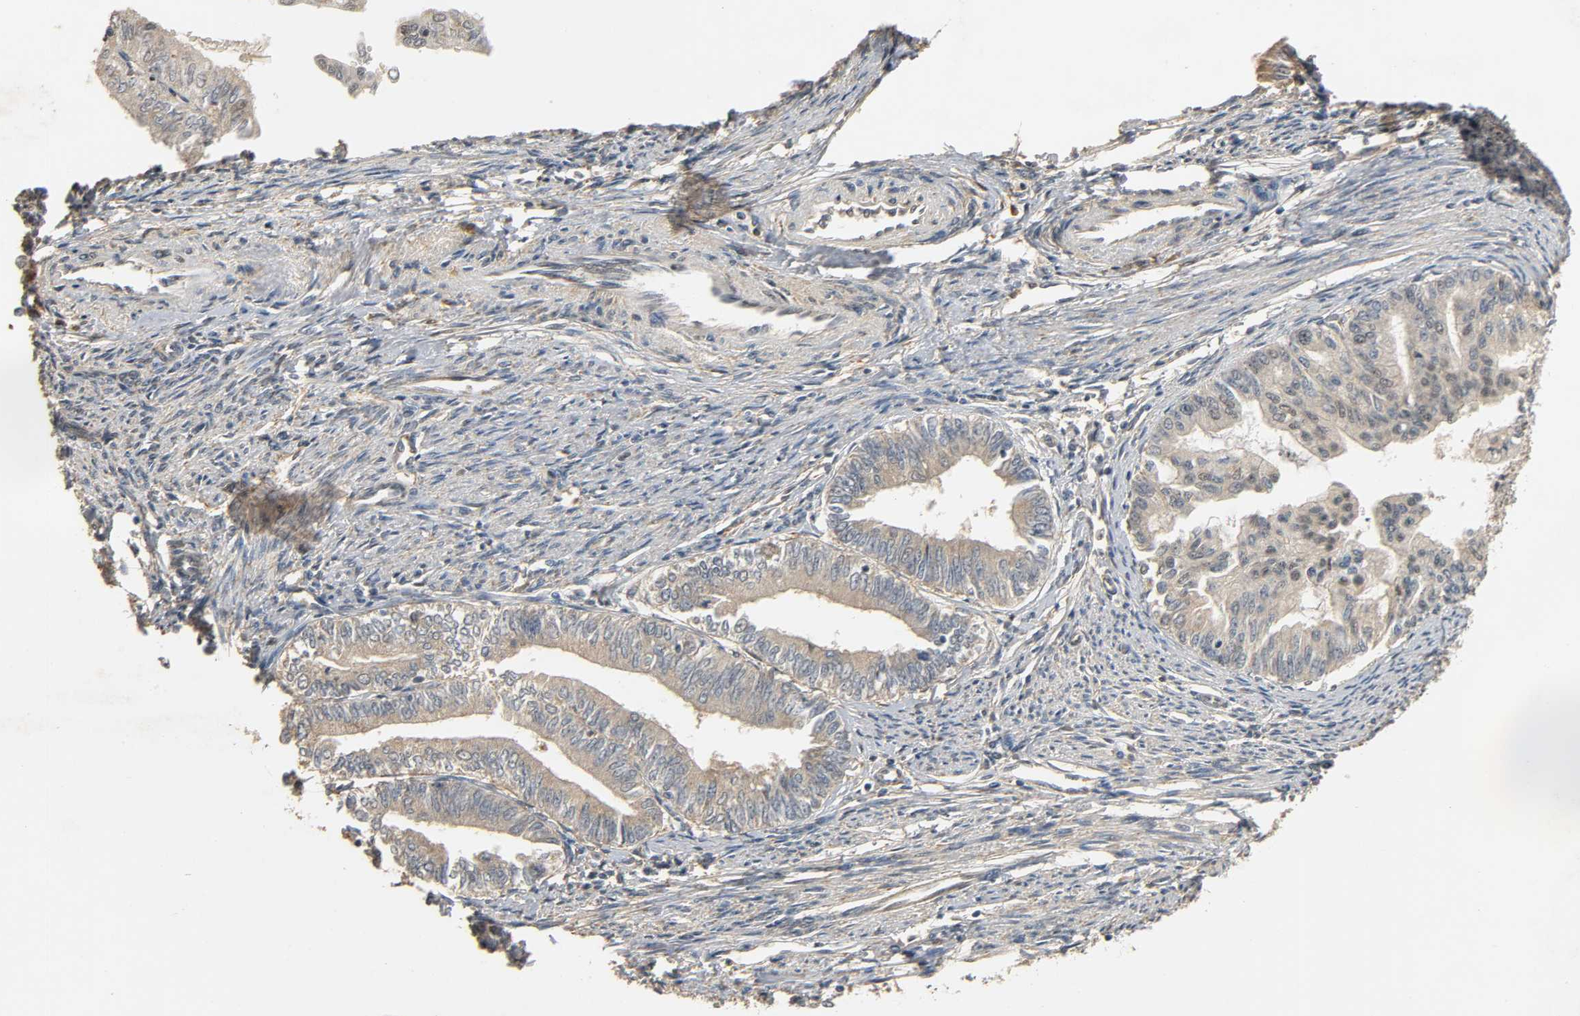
{"staining": {"intensity": "weak", "quantity": ">75%", "location": "cytoplasmic/membranous"}, "tissue": "endometrial cancer", "cell_type": "Tumor cells", "image_type": "cancer", "snomed": [{"axis": "morphology", "description": "Adenocarcinoma, NOS"}, {"axis": "topography", "description": "Endometrium"}], "caption": "Protein staining of endometrial cancer (adenocarcinoma) tissue shows weak cytoplasmic/membranous positivity in approximately >75% of tumor cells.", "gene": "ZFPM2", "patient": {"sex": "female", "age": 66}}